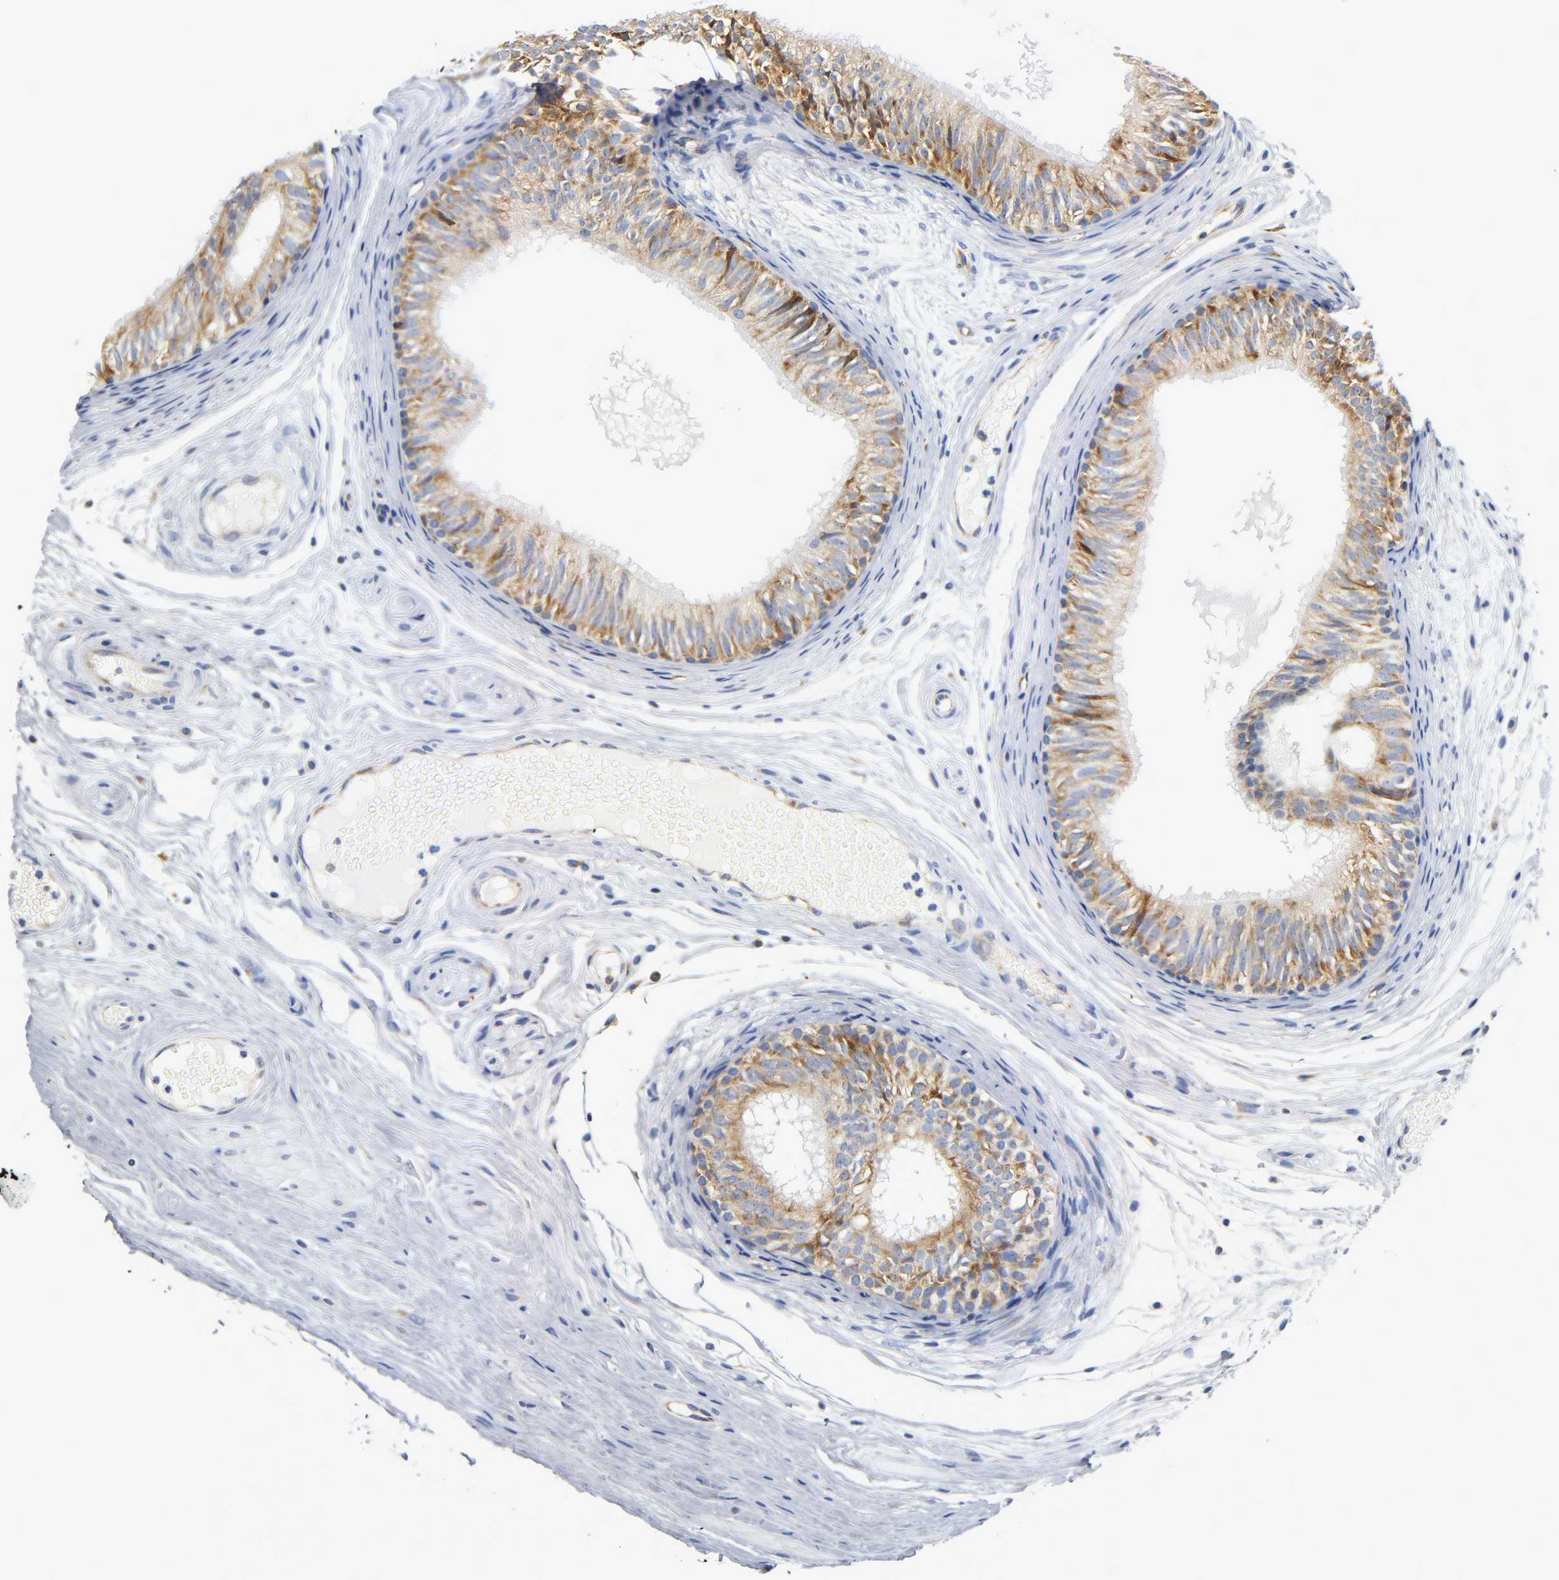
{"staining": {"intensity": "moderate", "quantity": ">75%", "location": "cytoplasmic/membranous"}, "tissue": "epididymis", "cell_type": "Glandular cells", "image_type": "normal", "snomed": [{"axis": "morphology", "description": "Normal tissue, NOS"}, {"axis": "morphology", "description": "Atrophy, NOS"}, {"axis": "topography", "description": "Testis"}, {"axis": "topography", "description": "Epididymis"}], "caption": "About >75% of glandular cells in normal epididymis demonstrate moderate cytoplasmic/membranous protein positivity as visualized by brown immunohistochemical staining.", "gene": "REL", "patient": {"sex": "male", "age": 18}}